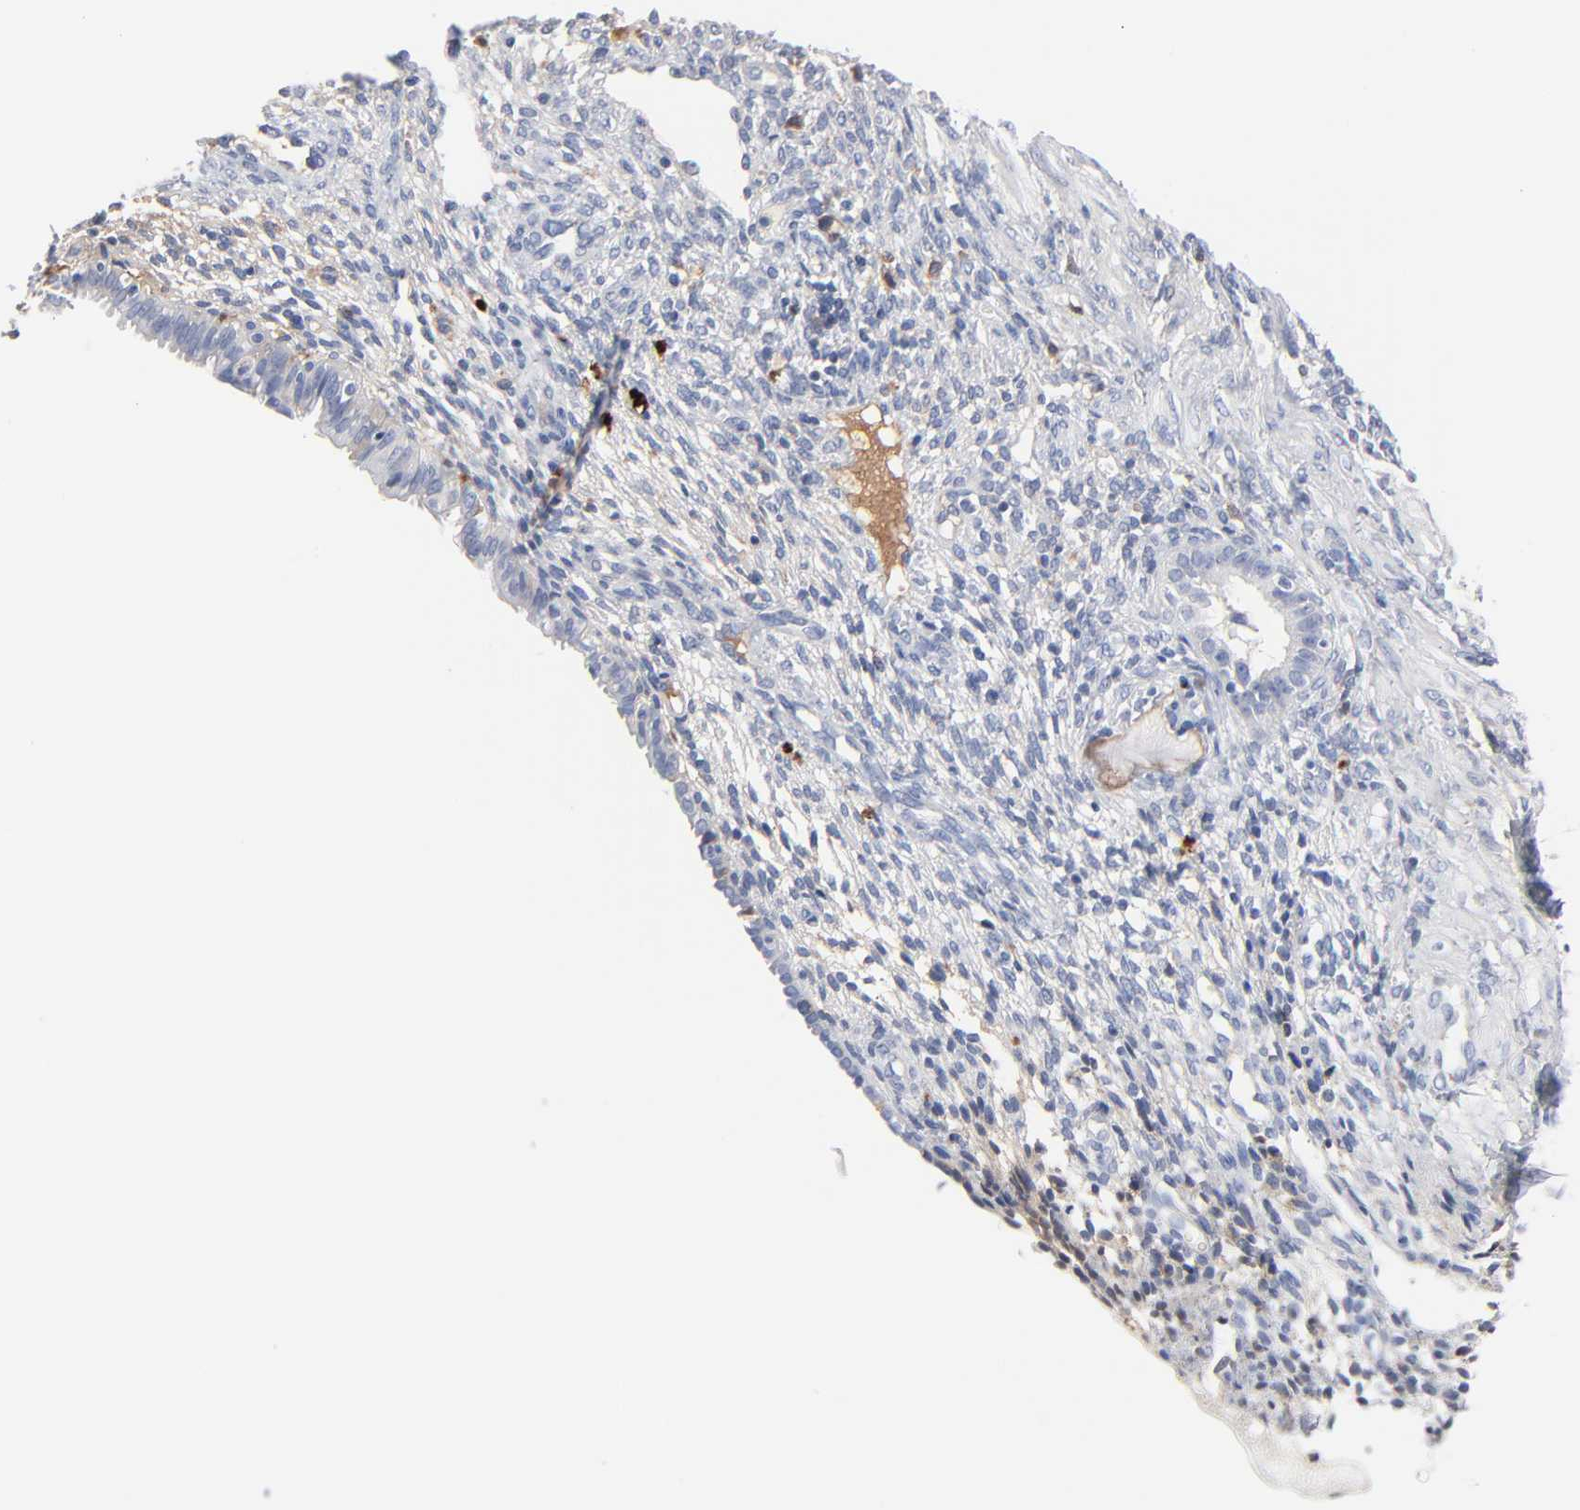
{"staining": {"intensity": "negative", "quantity": "none", "location": "none"}, "tissue": "endometrium", "cell_type": "Cells in endometrial stroma", "image_type": "normal", "snomed": [{"axis": "morphology", "description": "Normal tissue, NOS"}, {"axis": "topography", "description": "Endometrium"}], "caption": "Micrograph shows no significant protein staining in cells in endometrial stroma of benign endometrium. (DAB immunohistochemistry (IHC), high magnification).", "gene": "SERPINA4", "patient": {"sex": "female", "age": 72}}